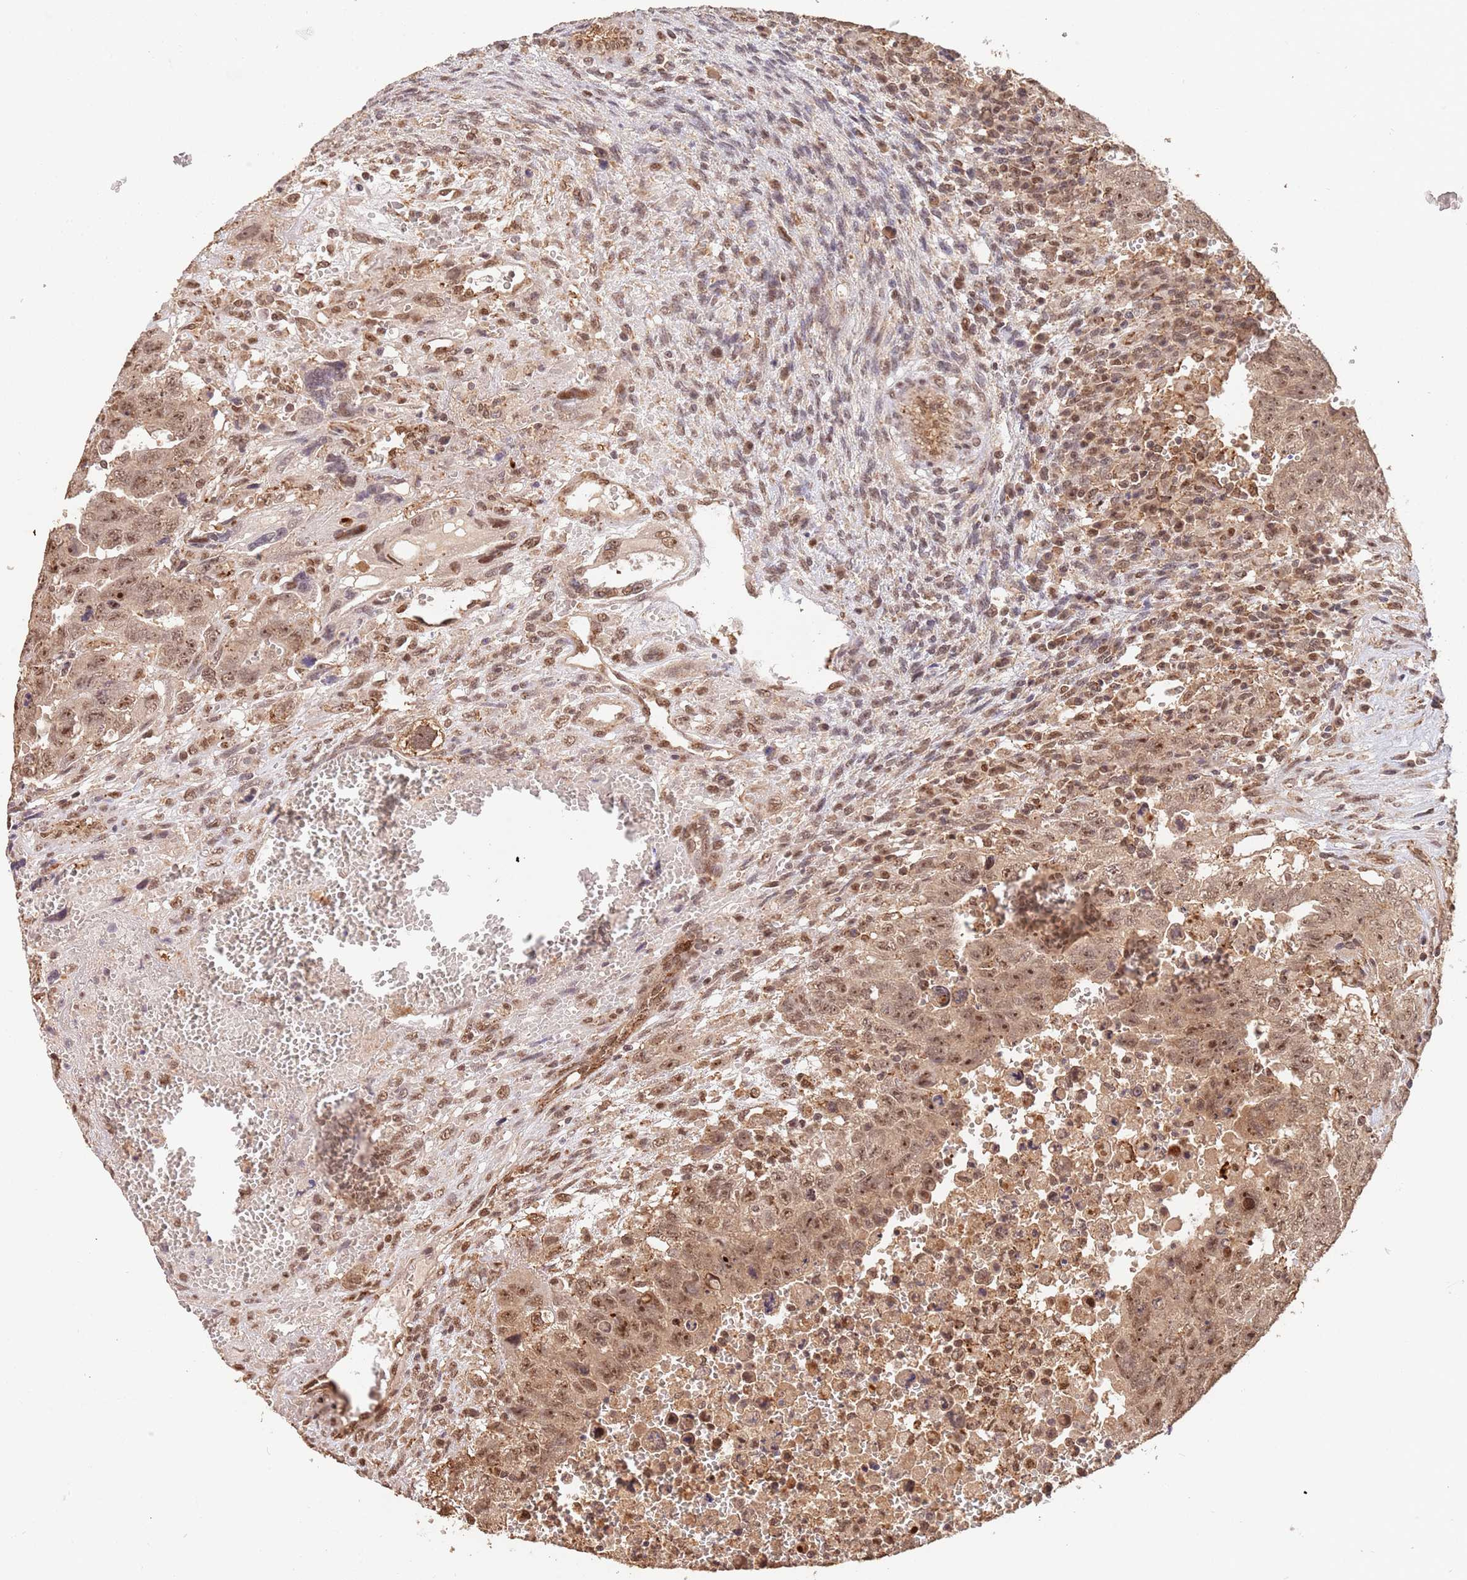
{"staining": {"intensity": "moderate", "quantity": ">75%", "location": "nuclear"}, "tissue": "testis cancer", "cell_type": "Tumor cells", "image_type": "cancer", "snomed": [{"axis": "morphology", "description": "Carcinoma, Embryonal, NOS"}, {"axis": "topography", "description": "Testis"}], "caption": "An immunohistochemistry photomicrograph of tumor tissue is shown. Protein staining in brown shows moderate nuclear positivity in testis embryonal carcinoma within tumor cells. (Brightfield microscopy of DAB IHC at high magnification).", "gene": "RFXANK", "patient": {"sex": "male", "age": 28}}